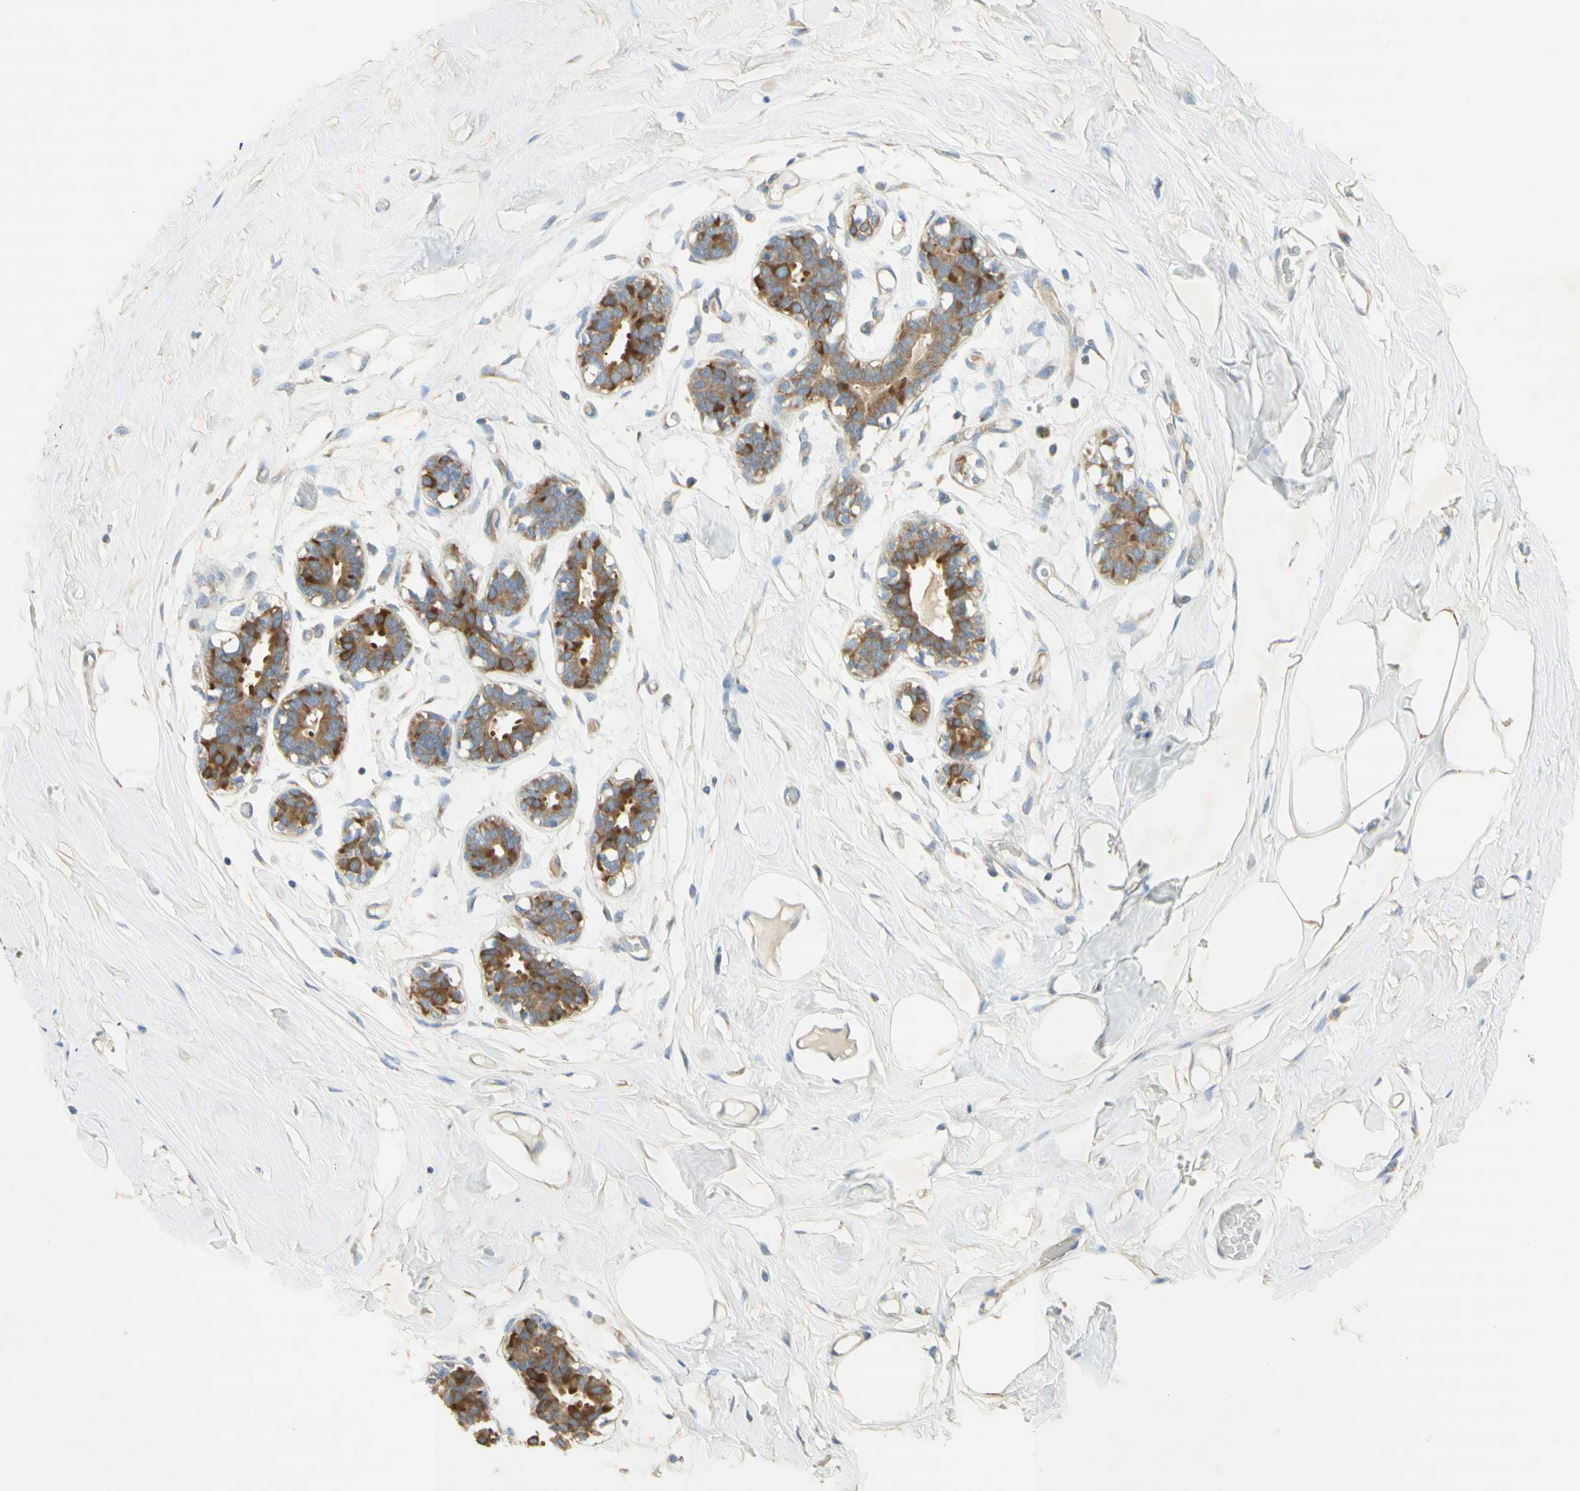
{"staining": {"intensity": "moderate", "quantity": "25%-75%", "location": "cytoplasmic/membranous"}, "tissue": "adipose tissue", "cell_type": "Adipocytes", "image_type": "normal", "snomed": [{"axis": "morphology", "description": "Normal tissue, NOS"}, {"axis": "topography", "description": "Breast"}, {"axis": "topography", "description": "Adipose tissue"}], "caption": "The micrograph demonstrates immunohistochemical staining of benign adipose tissue. There is moderate cytoplasmic/membranous positivity is appreciated in approximately 25%-75% of adipocytes. (brown staining indicates protein expression, while blue staining denotes nuclei).", "gene": "DYNC1H1", "patient": {"sex": "female", "age": 25}}